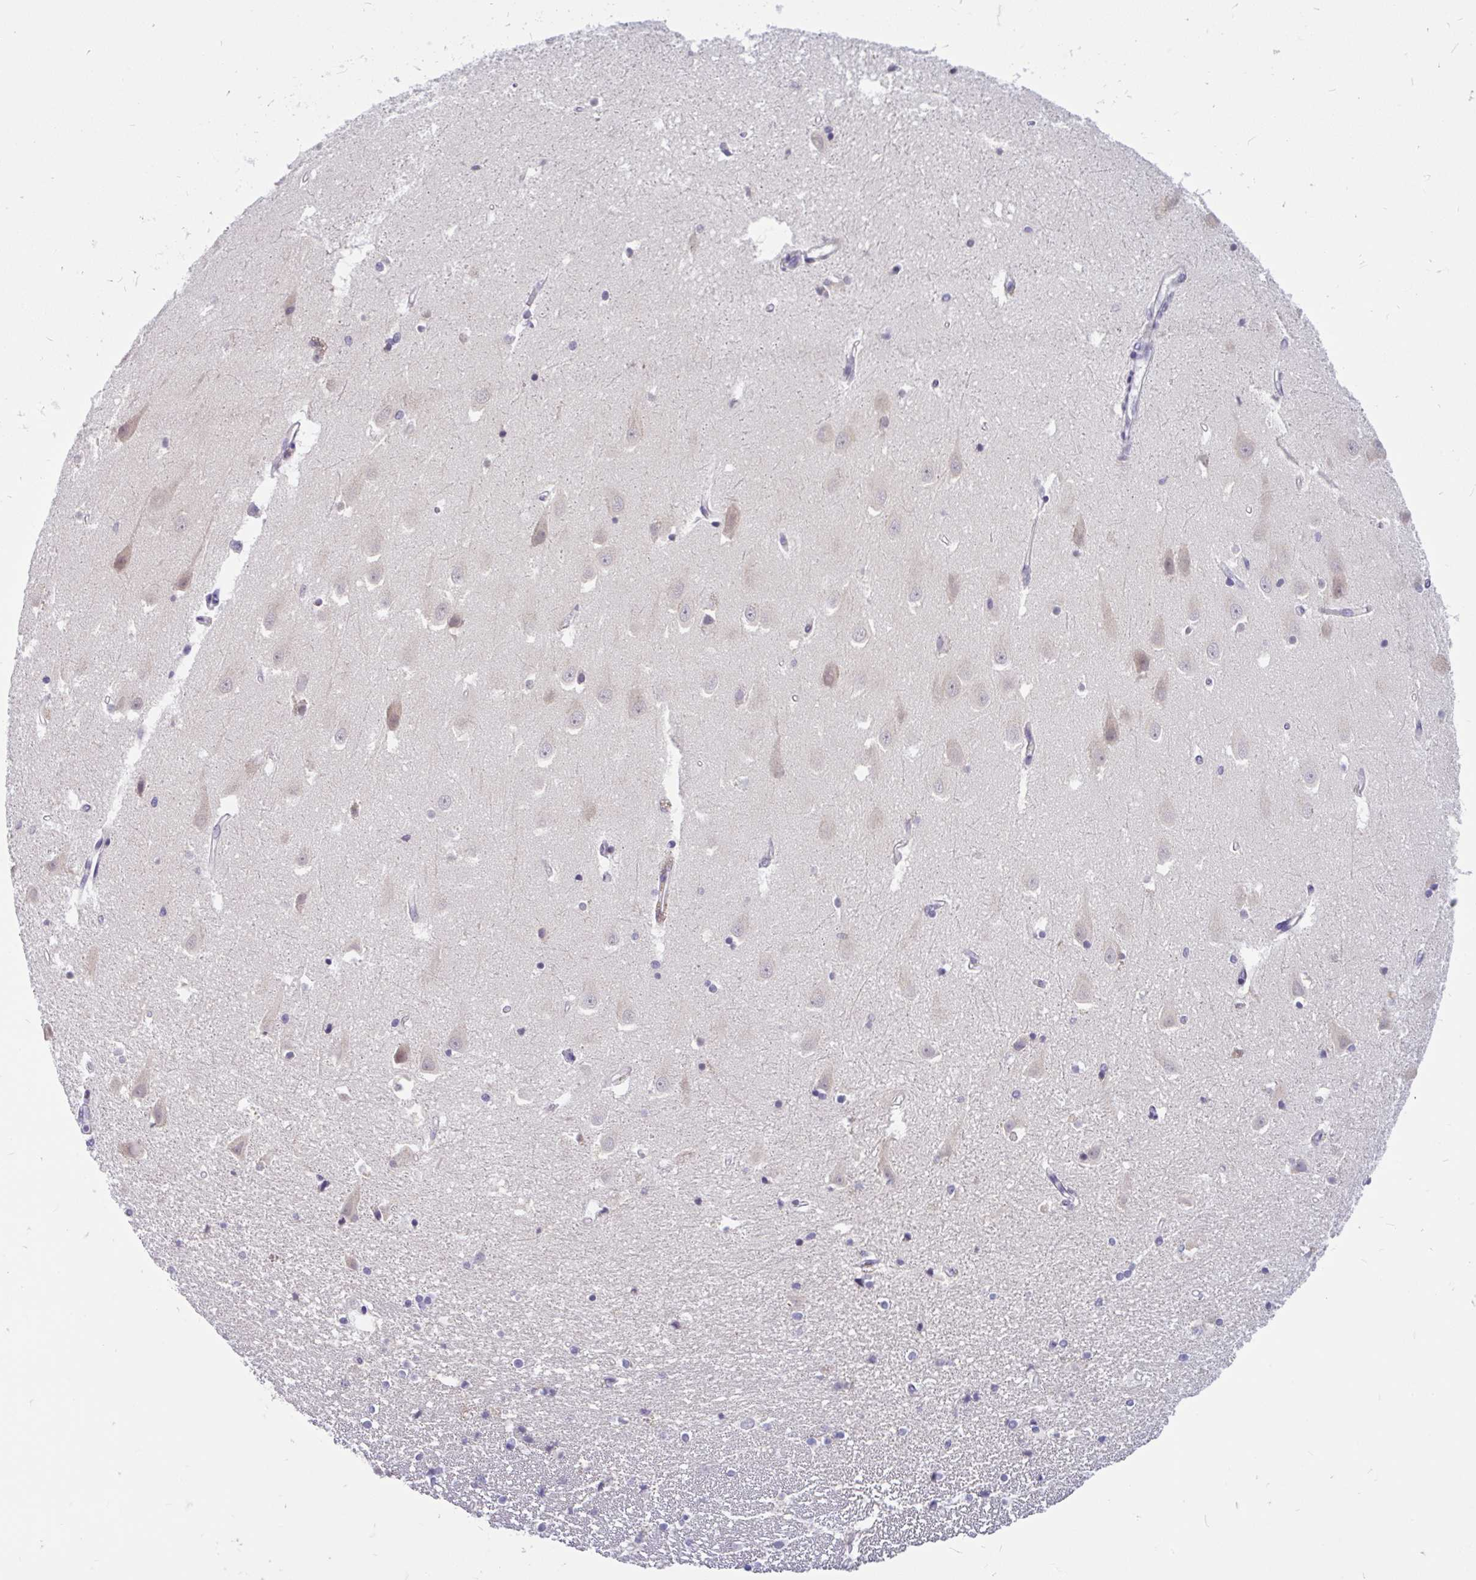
{"staining": {"intensity": "negative", "quantity": "none", "location": "none"}, "tissue": "hippocampus", "cell_type": "Glial cells", "image_type": "normal", "snomed": [{"axis": "morphology", "description": "Normal tissue, NOS"}, {"axis": "topography", "description": "Hippocampus"}], "caption": "High power microscopy photomicrograph of an immunohistochemistry photomicrograph of normal hippocampus, revealing no significant staining in glial cells. The staining is performed using DAB (3,3'-diaminobenzidine) brown chromogen with nuclei counter-stained in using hematoxylin.", "gene": "KIAA2013", "patient": {"sex": "male", "age": 63}}